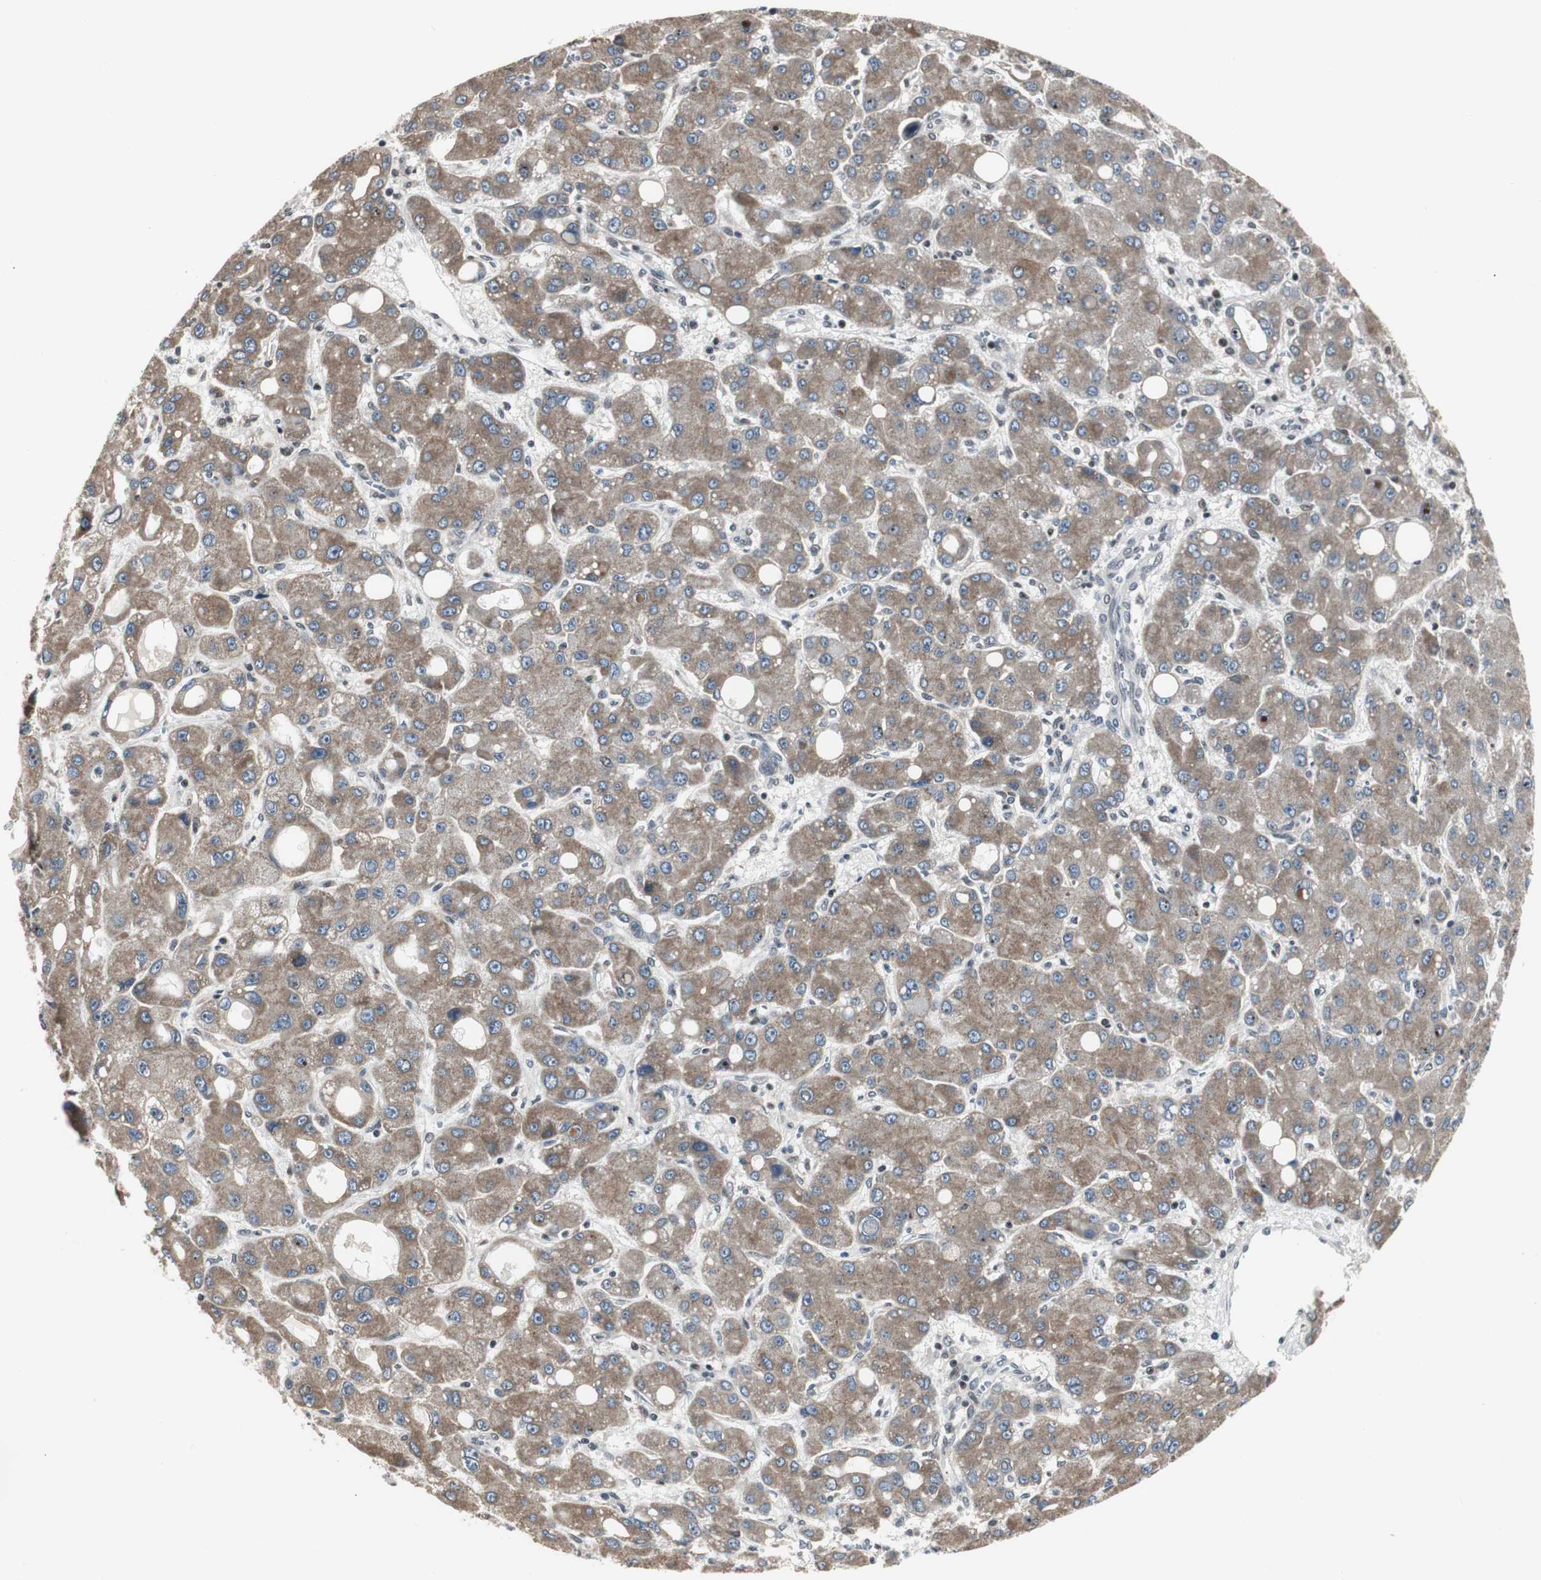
{"staining": {"intensity": "moderate", "quantity": ">75%", "location": "cytoplasmic/membranous"}, "tissue": "liver cancer", "cell_type": "Tumor cells", "image_type": "cancer", "snomed": [{"axis": "morphology", "description": "Carcinoma, Hepatocellular, NOS"}, {"axis": "topography", "description": "Liver"}], "caption": "The histopathology image exhibits staining of liver hepatocellular carcinoma, revealing moderate cytoplasmic/membranous protein staining (brown color) within tumor cells. (DAB (3,3'-diaminobenzidine) IHC with brightfield microscopy, high magnification).", "gene": "TERF2IP", "patient": {"sex": "male", "age": 55}}